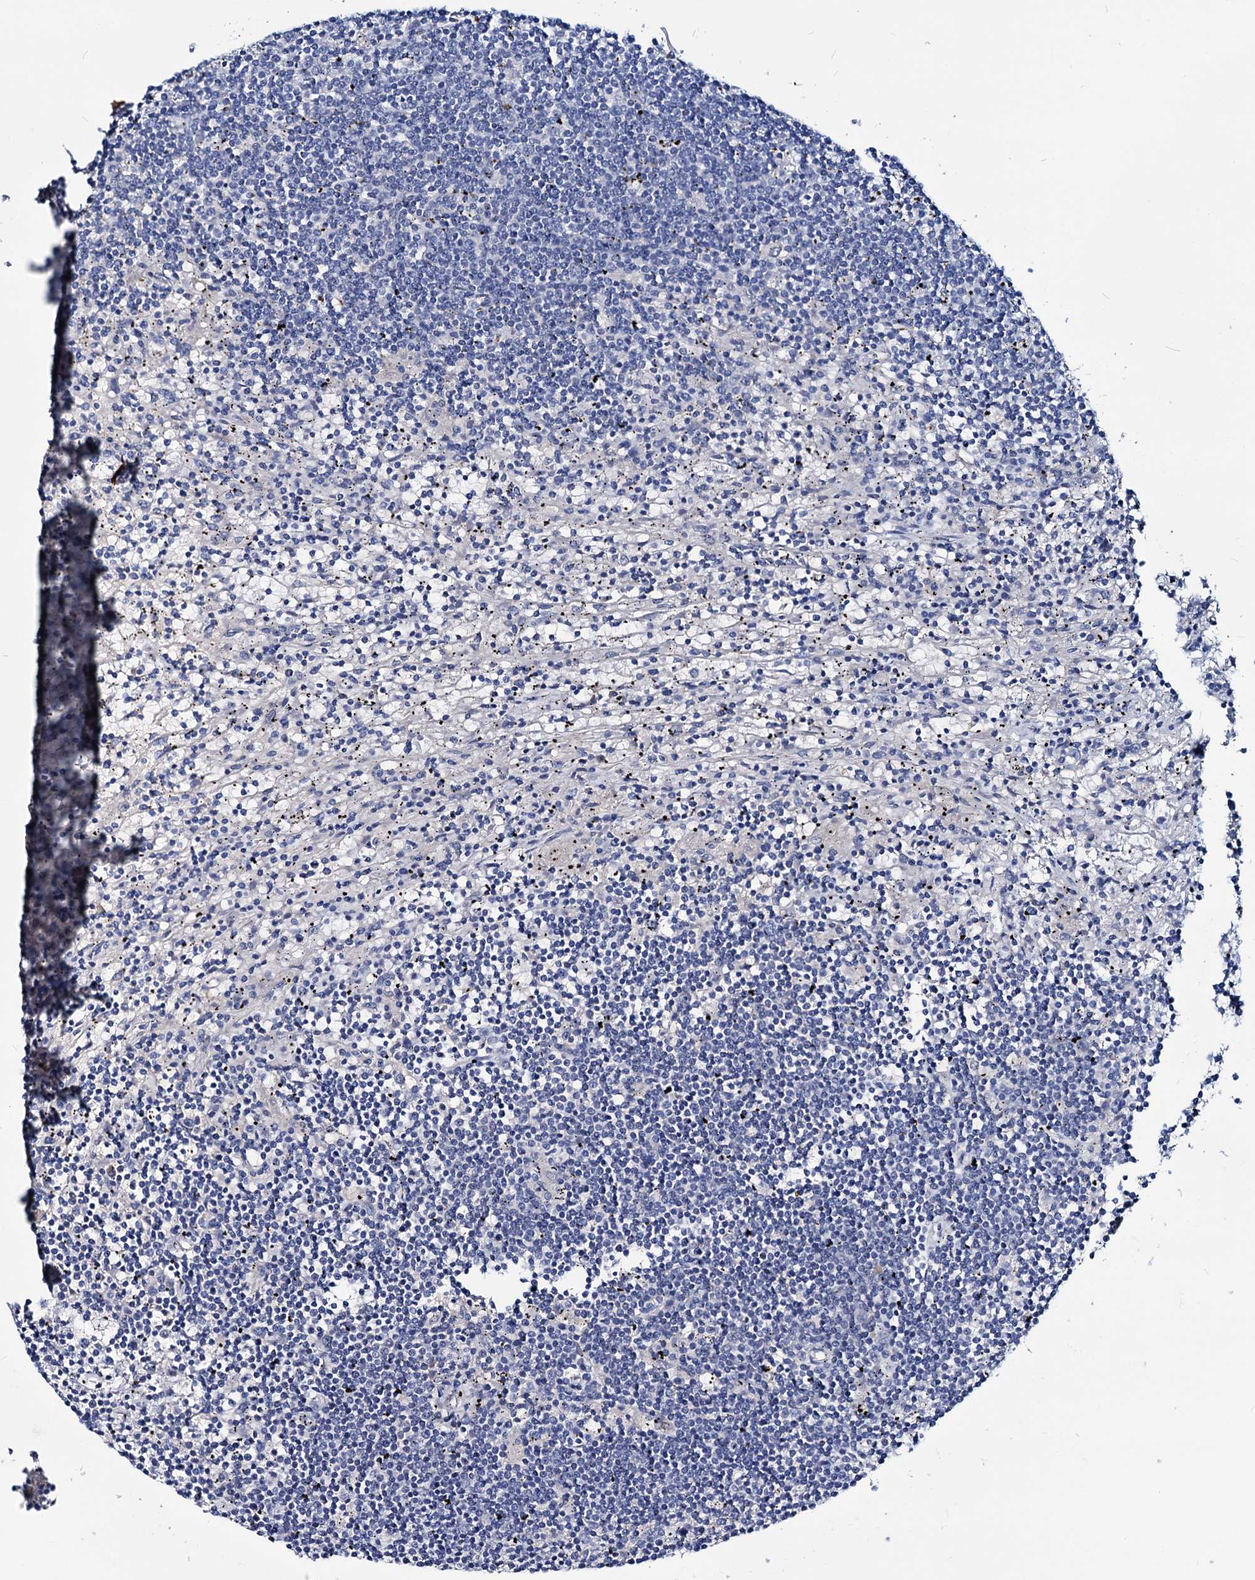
{"staining": {"intensity": "negative", "quantity": "none", "location": "none"}, "tissue": "lymphoma", "cell_type": "Tumor cells", "image_type": "cancer", "snomed": [{"axis": "morphology", "description": "Malignant lymphoma, non-Hodgkin's type, Low grade"}, {"axis": "topography", "description": "Spleen"}], "caption": "Immunohistochemistry histopathology image of neoplastic tissue: lymphoma stained with DAB (3,3'-diaminobenzidine) exhibits no significant protein staining in tumor cells.", "gene": "DYDC2", "patient": {"sex": "male", "age": 76}}